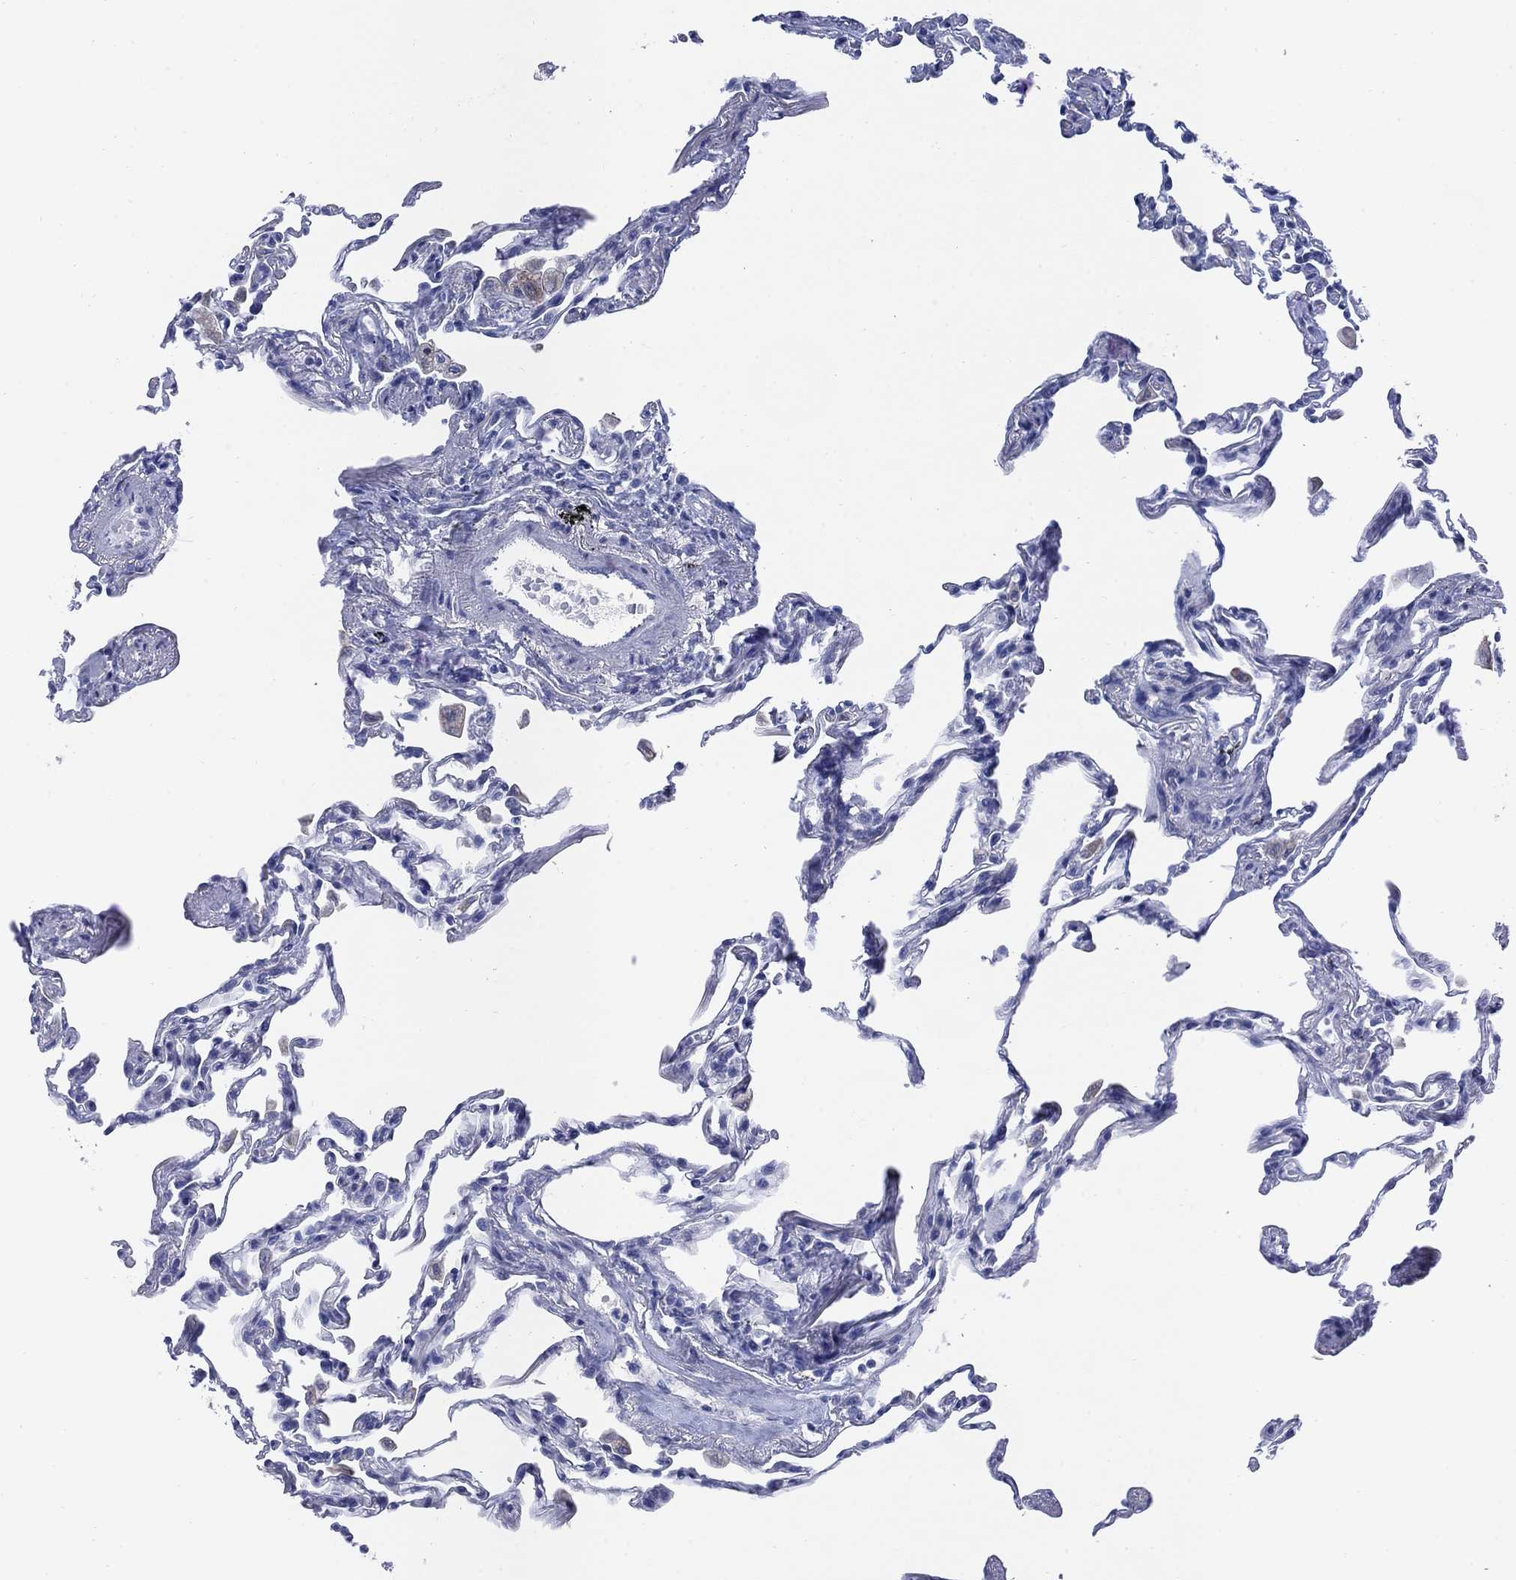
{"staining": {"intensity": "negative", "quantity": "none", "location": "none"}, "tissue": "lung", "cell_type": "Alveolar cells", "image_type": "normal", "snomed": [{"axis": "morphology", "description": "Normal tissue, NOS"}, {"axis": "topography", "description": "Lung"}], "caption": "Protein analysis of normal lung reveals no significant expression in alveolar cells. (DAB (3,3'-diaminobenzidine) IHC, high magnification).", "gene": "SCCPDH", "patient": {"sex": "female", "age": 57}}